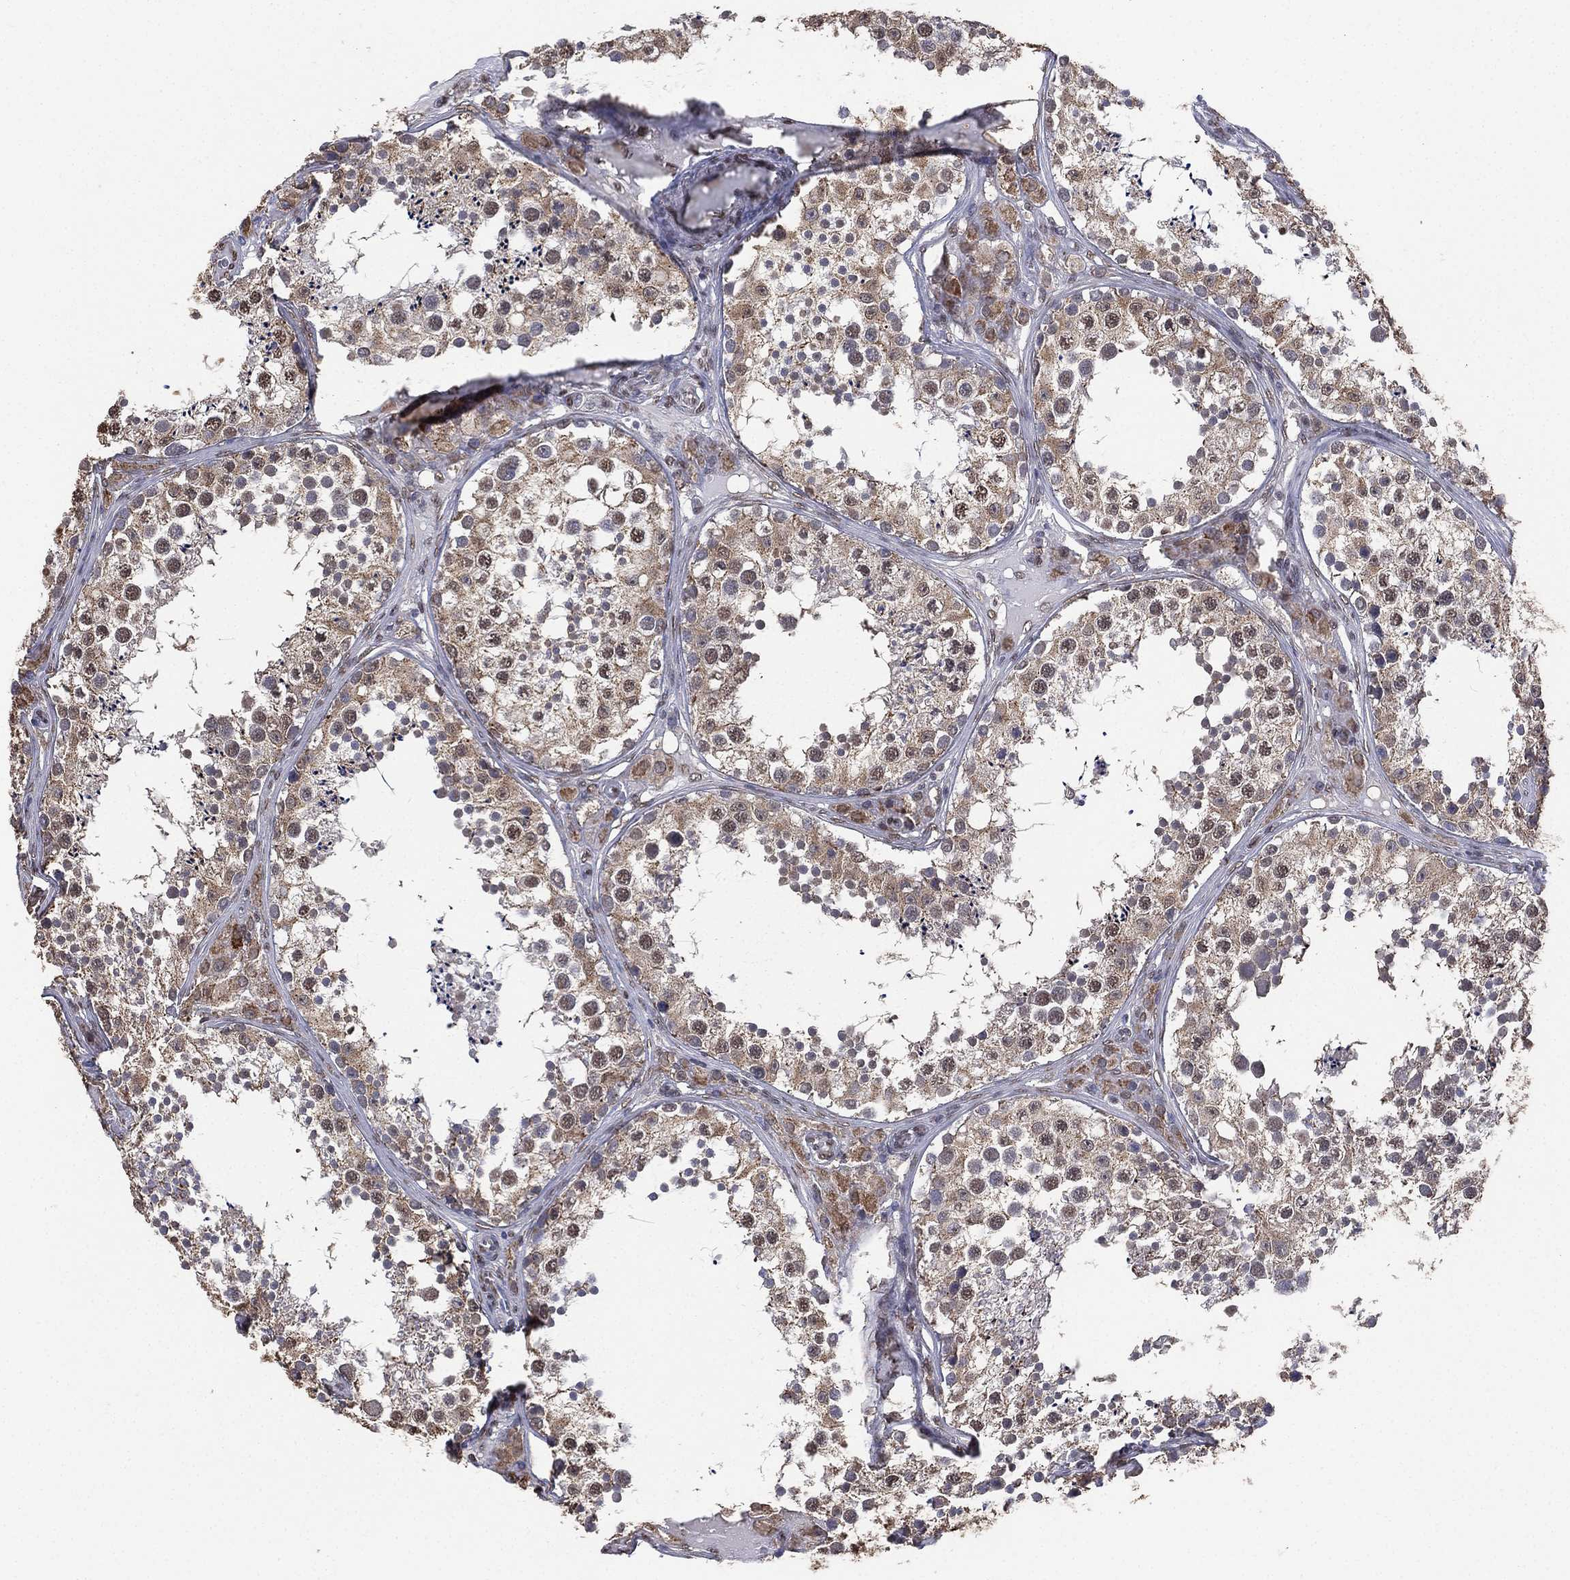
{"staining": {"intensity": "weak", "quantity": ">75%", "location": "cytoplasmic/membranous,nuclear"}, "tissue": "testis", "cell_type": "Cells in seminiferous ducts", "image_type": "normal", "snomed": [{"axis": "morphology", "description": "Normal tissue, NOS"}, {"axis": "topography", "description": "Testis"}], "caption": "Immunohistochemical staining of benign human testis displays weak cytoplasmic/membranous,nuclear protein expression in approximately >75% of cells in seminiferous ducts. (DAB (3,3'-diaminobenzidine) IHC with brightfield microscopy, high magnification).", "gene": "ALDH7A1", "patient": {"sex": "male", "age": 34}}